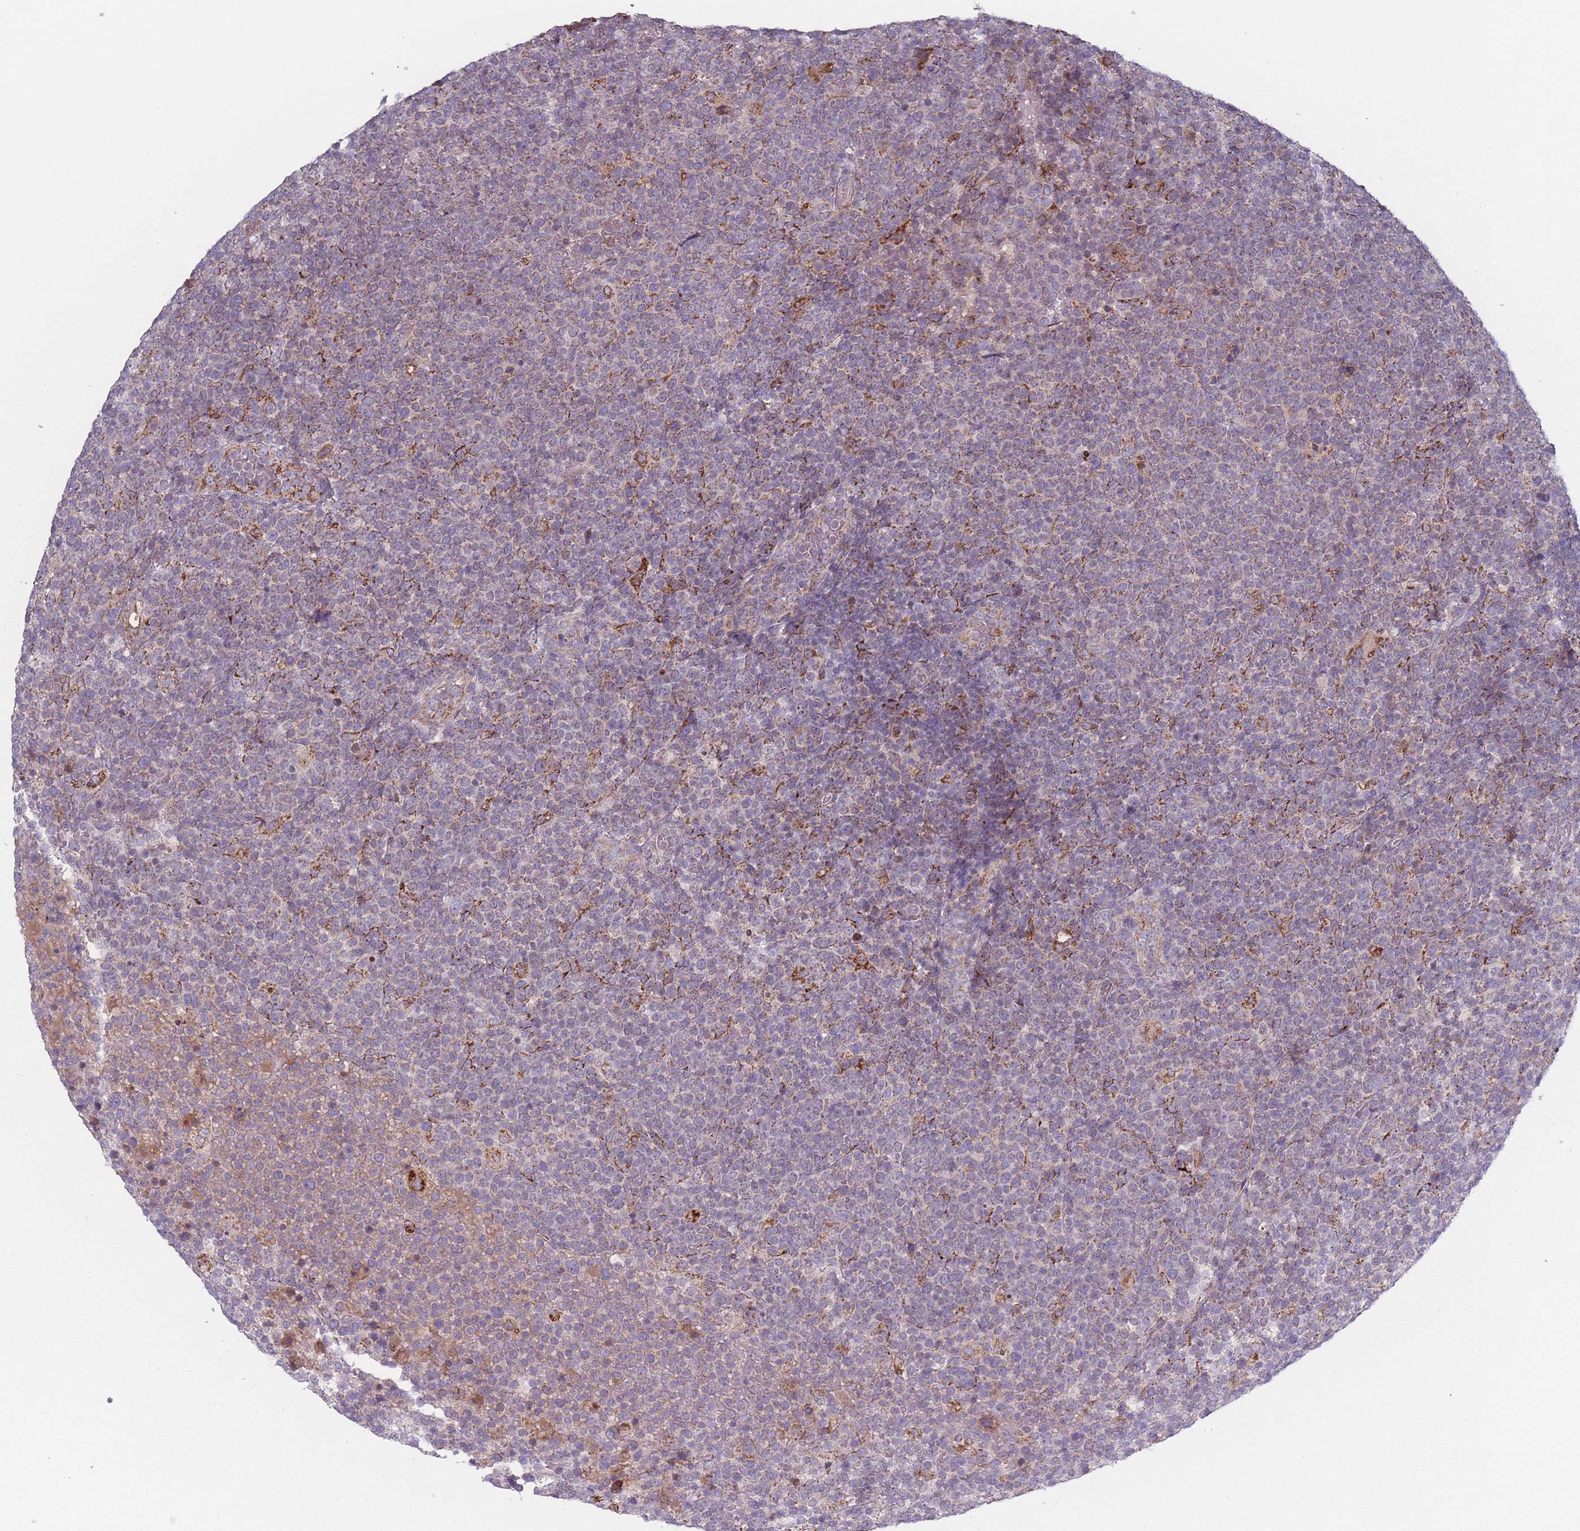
{"staining": {"intensity": "weak", "quantity": "<25%", "location": "cytoplasmic/membranous"}, "tissue": "lymphoma", "cell_type": "Tumor cells", "image_type": "cancer", "snomed": [{"axis": "morphology", "description": "Malignant lymphoma, non-Hodgkin's type, High grade"}, {"axis": "topography", "description": "Lymph node"}], "caption": "Malignant lymphoma, non-Hodgkin's type (high-grade) stained for a protein using immunohistochemistry reveals no staining tumor cells.", "gene": "PEX11B", "patient": {"sex": "male", "age": 61}}